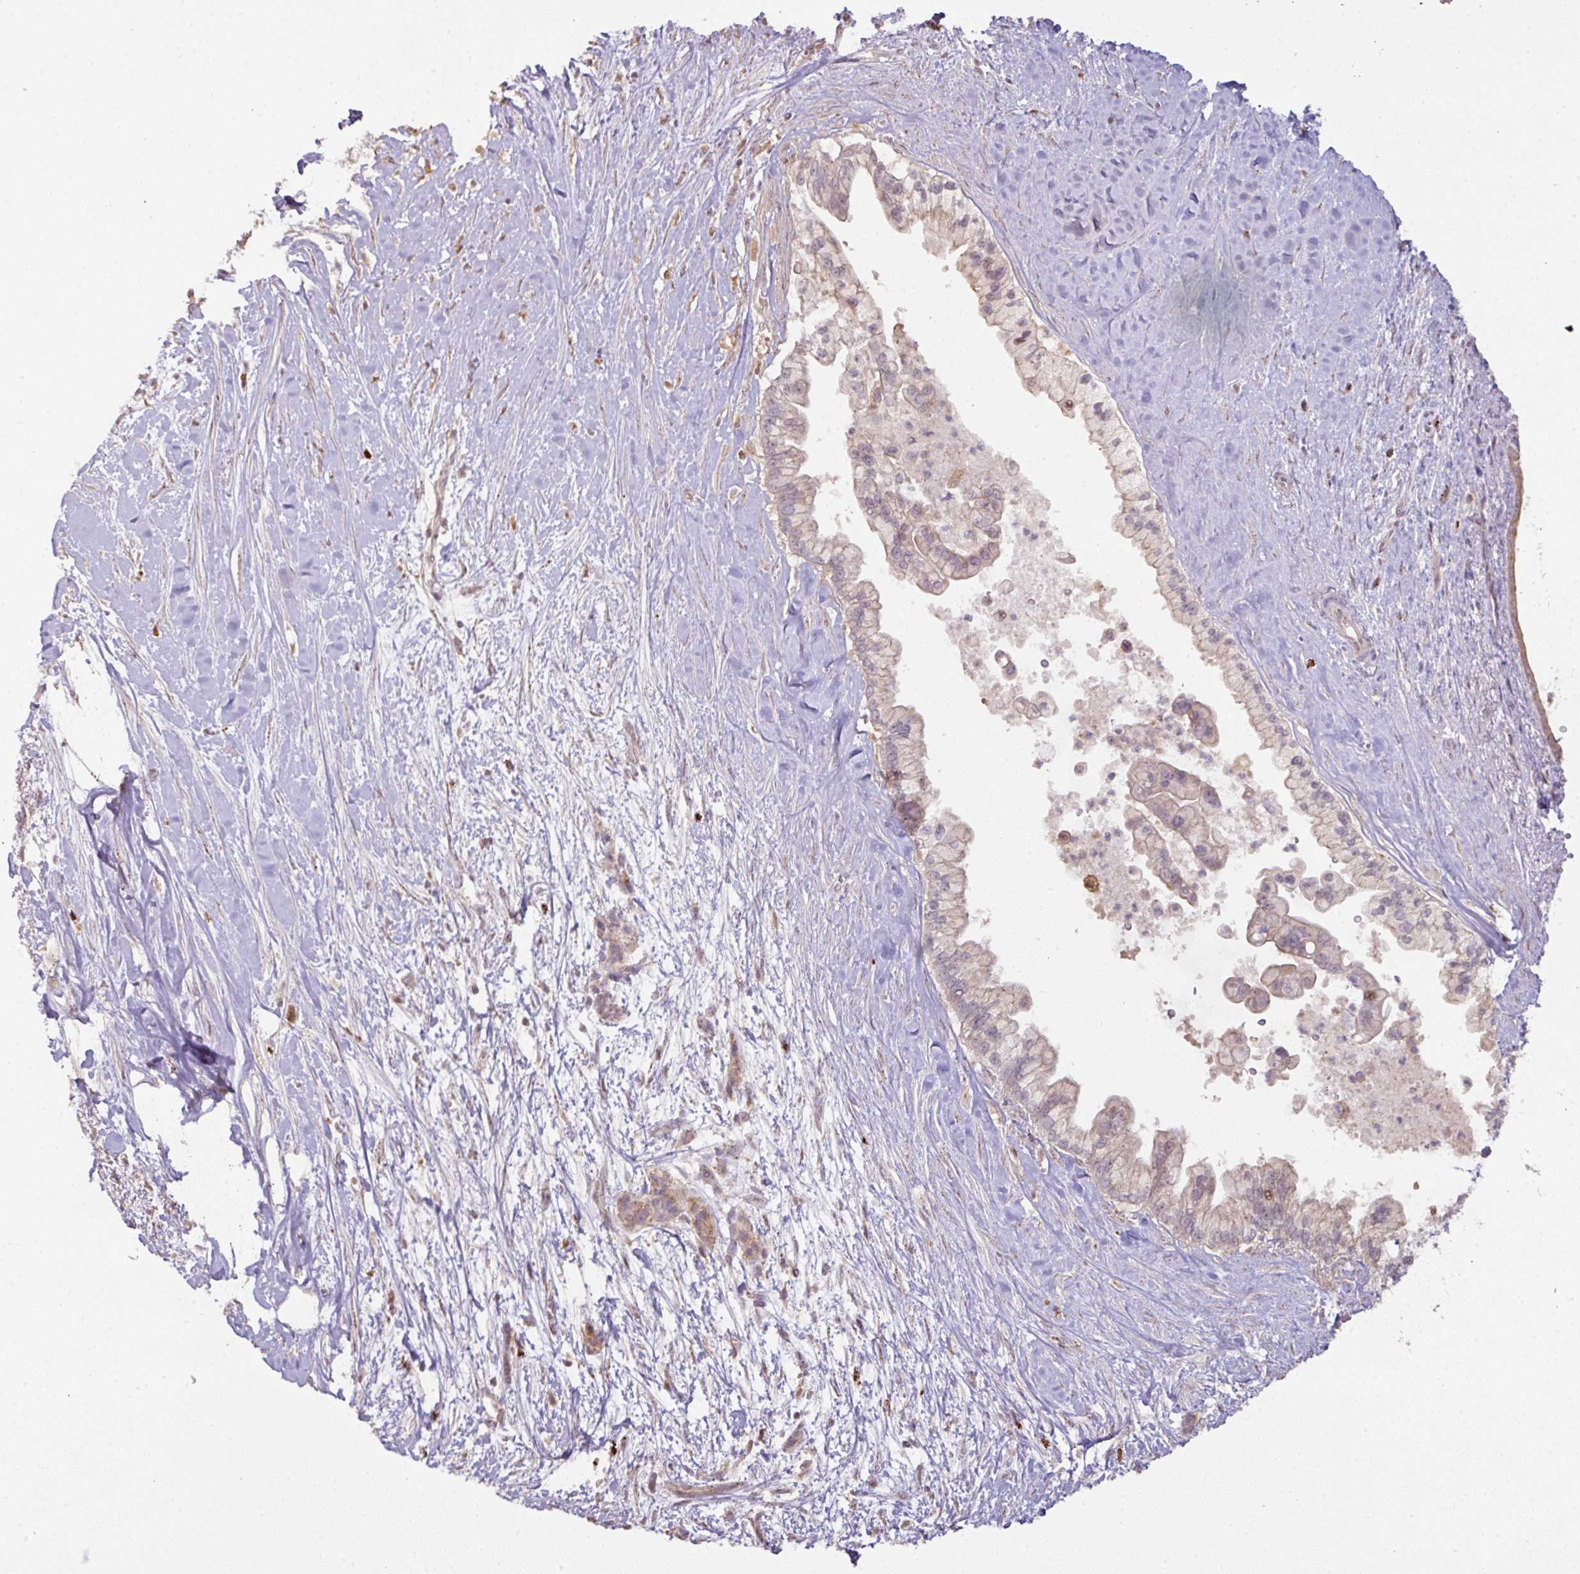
{"staining": {"intensity": "weak", "quantity": "25%-75%", "location": "cytoplasmic/membranous"}, "tissue": "pancreatic cancer", "cell_type": "Tumor cells", "image_type": "cancer", "snomed": [{"axis": "morphology", "description": "Adenocarcinoma, NOS"}, {"axis": "topography", "description": "Pancreas"}], "caption": "Brown immunohistochemical staining in human pancreatic adenocarcinoma demonstrates weak cytoplasmic/membranous expression in about 25%-75% of tumor cells.", "gene": "CXCR5", "patient": {"sex": "female", "age": 69}}